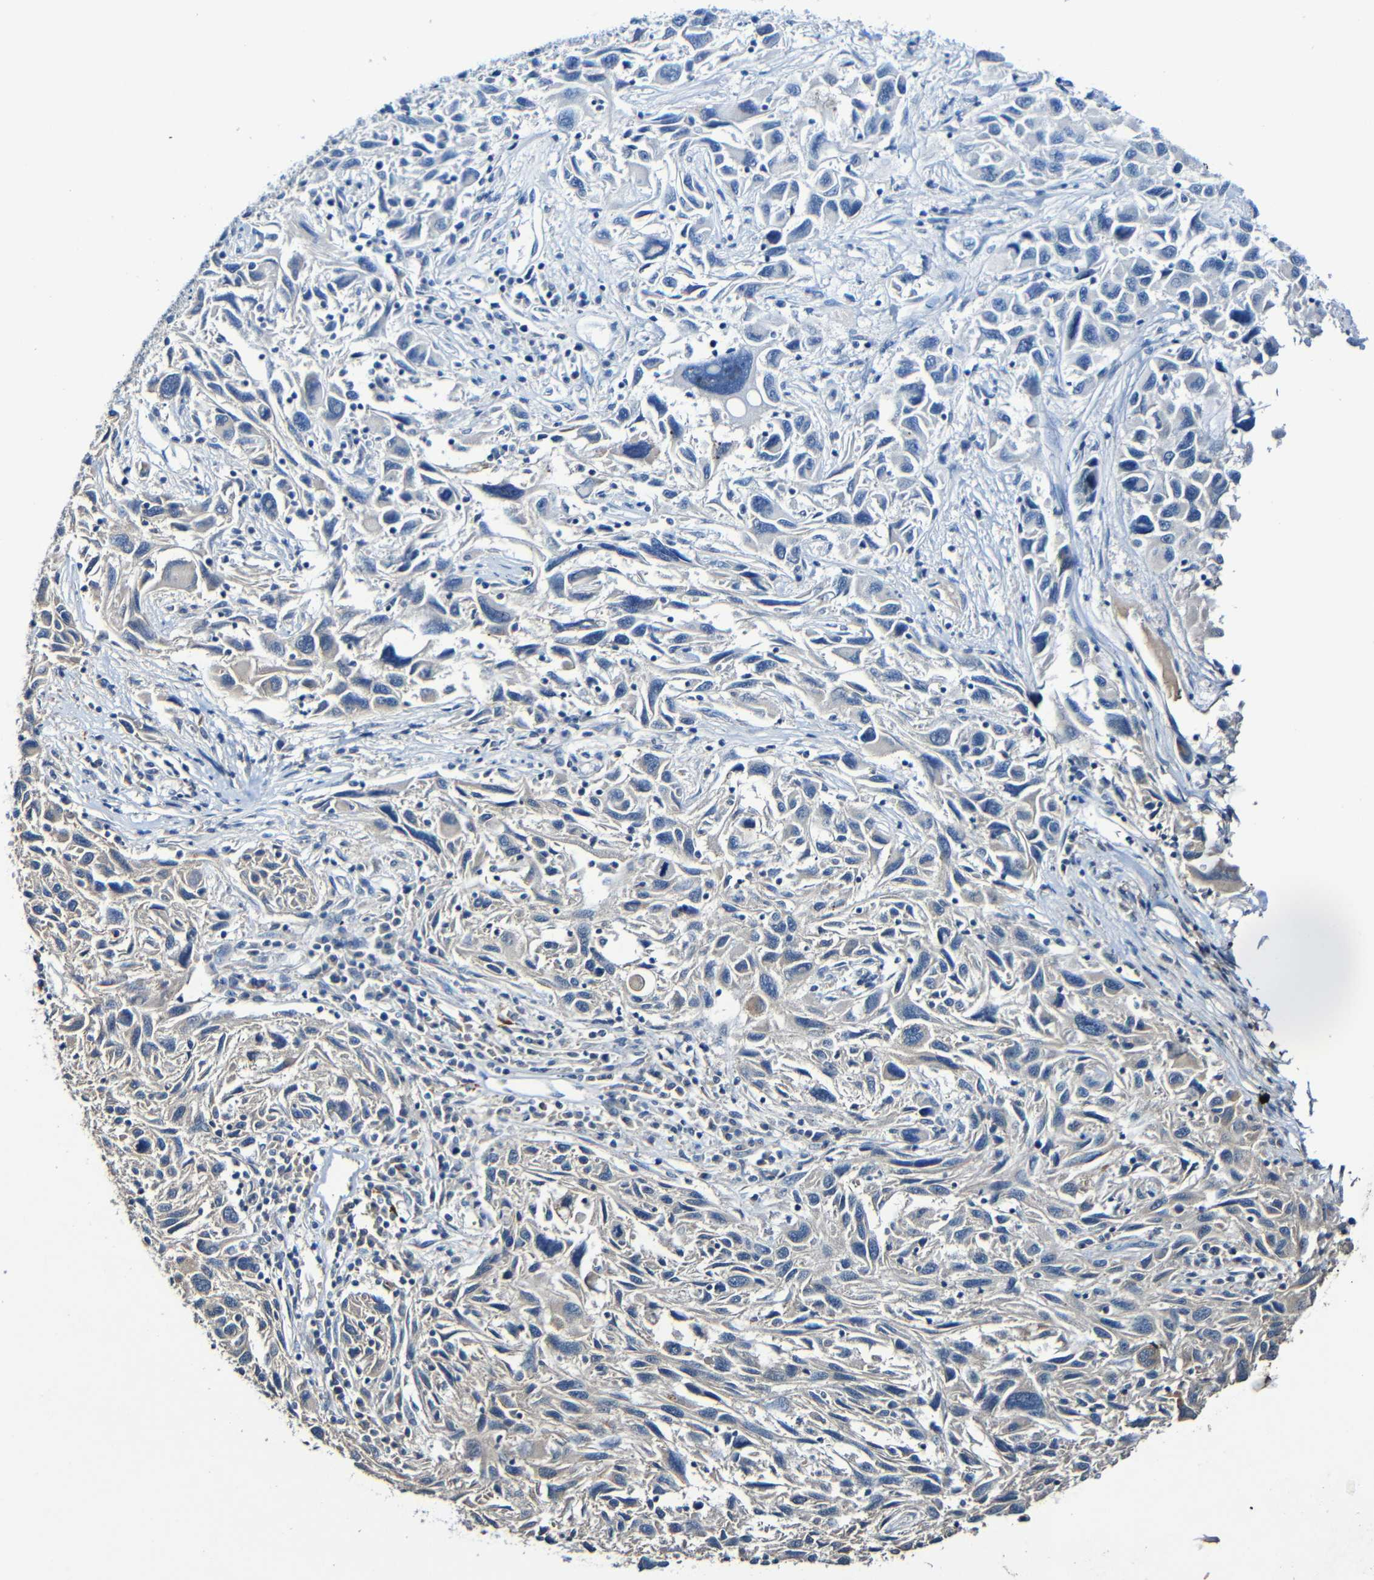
{"staining": {"intensity": "weak", "quantity": "<25%", "location": "cytoplasmic/membranous"}, "tissue": "melanoma", "cell_type": "Tumor cells", "image_type": "cancer", "snomed": [{"axis": "morphology", "description": "Malignant melanoma, NOS"}, {"axis": "topography", "description": "Skin"}], "caption": "An image of human melanoma is negative for staining in tumor cells.", "gene": "LRRC70", "patient": {"sex": "male", "age": 53}}